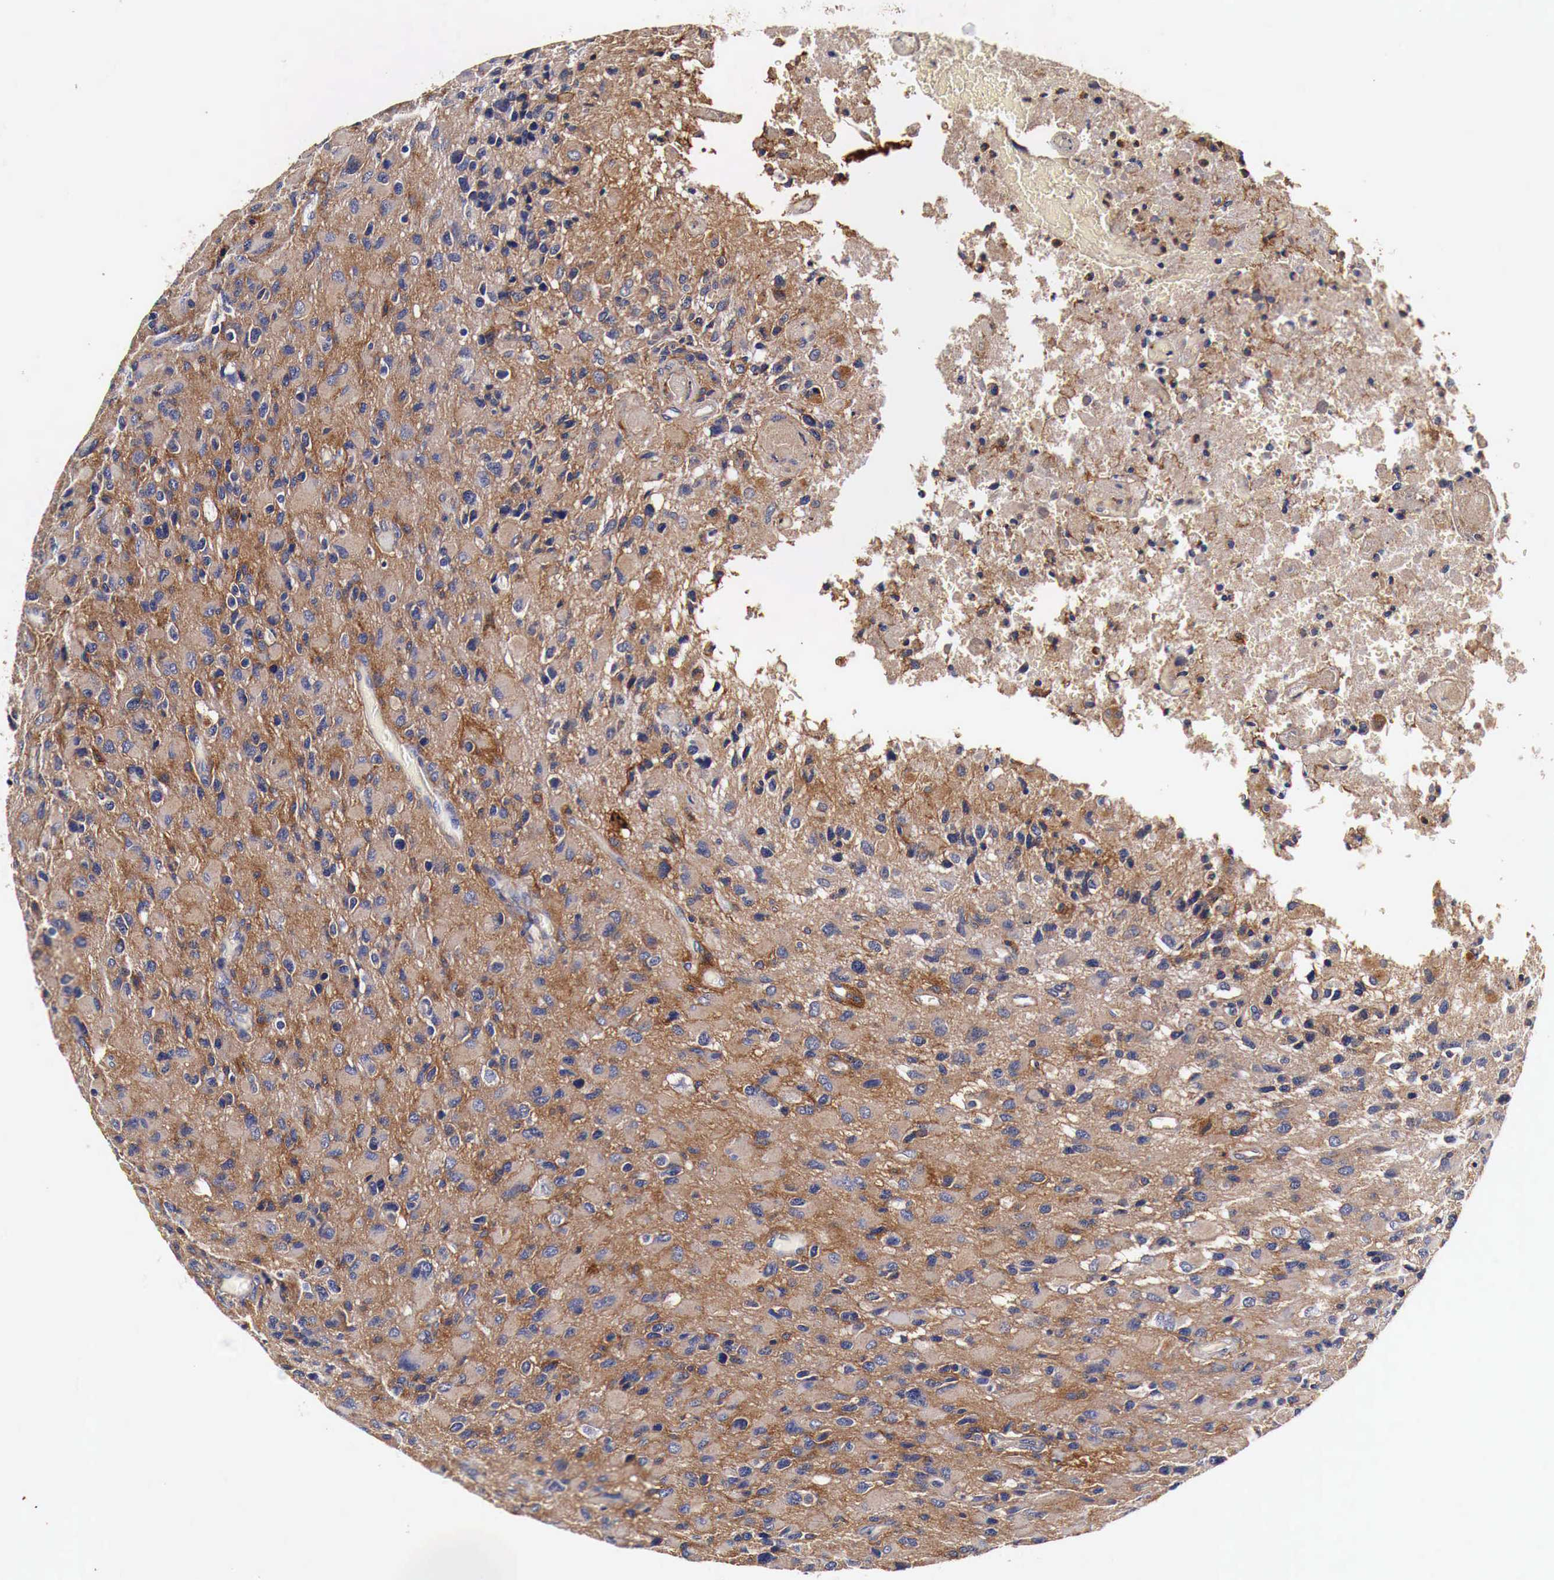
{"staining": {"intensity": "strong", "quantity": ">75%", "location": "cytoplasmic/membranous"}, "tissue": "glioma", "cell_type": "Tumor cells", "image_type": "cancer", "snomed": [{"axis": "morphology", "description": "Glioma, malignant, High grade"}, {"axis": "topography", "description": "Brain"}], "caption": "Human high-grade glioma (malignant) stained with a protein marker displays strong staining in tumor cells.", "gene": "RP2", "patient": {"sex": "male", "age": 69}}